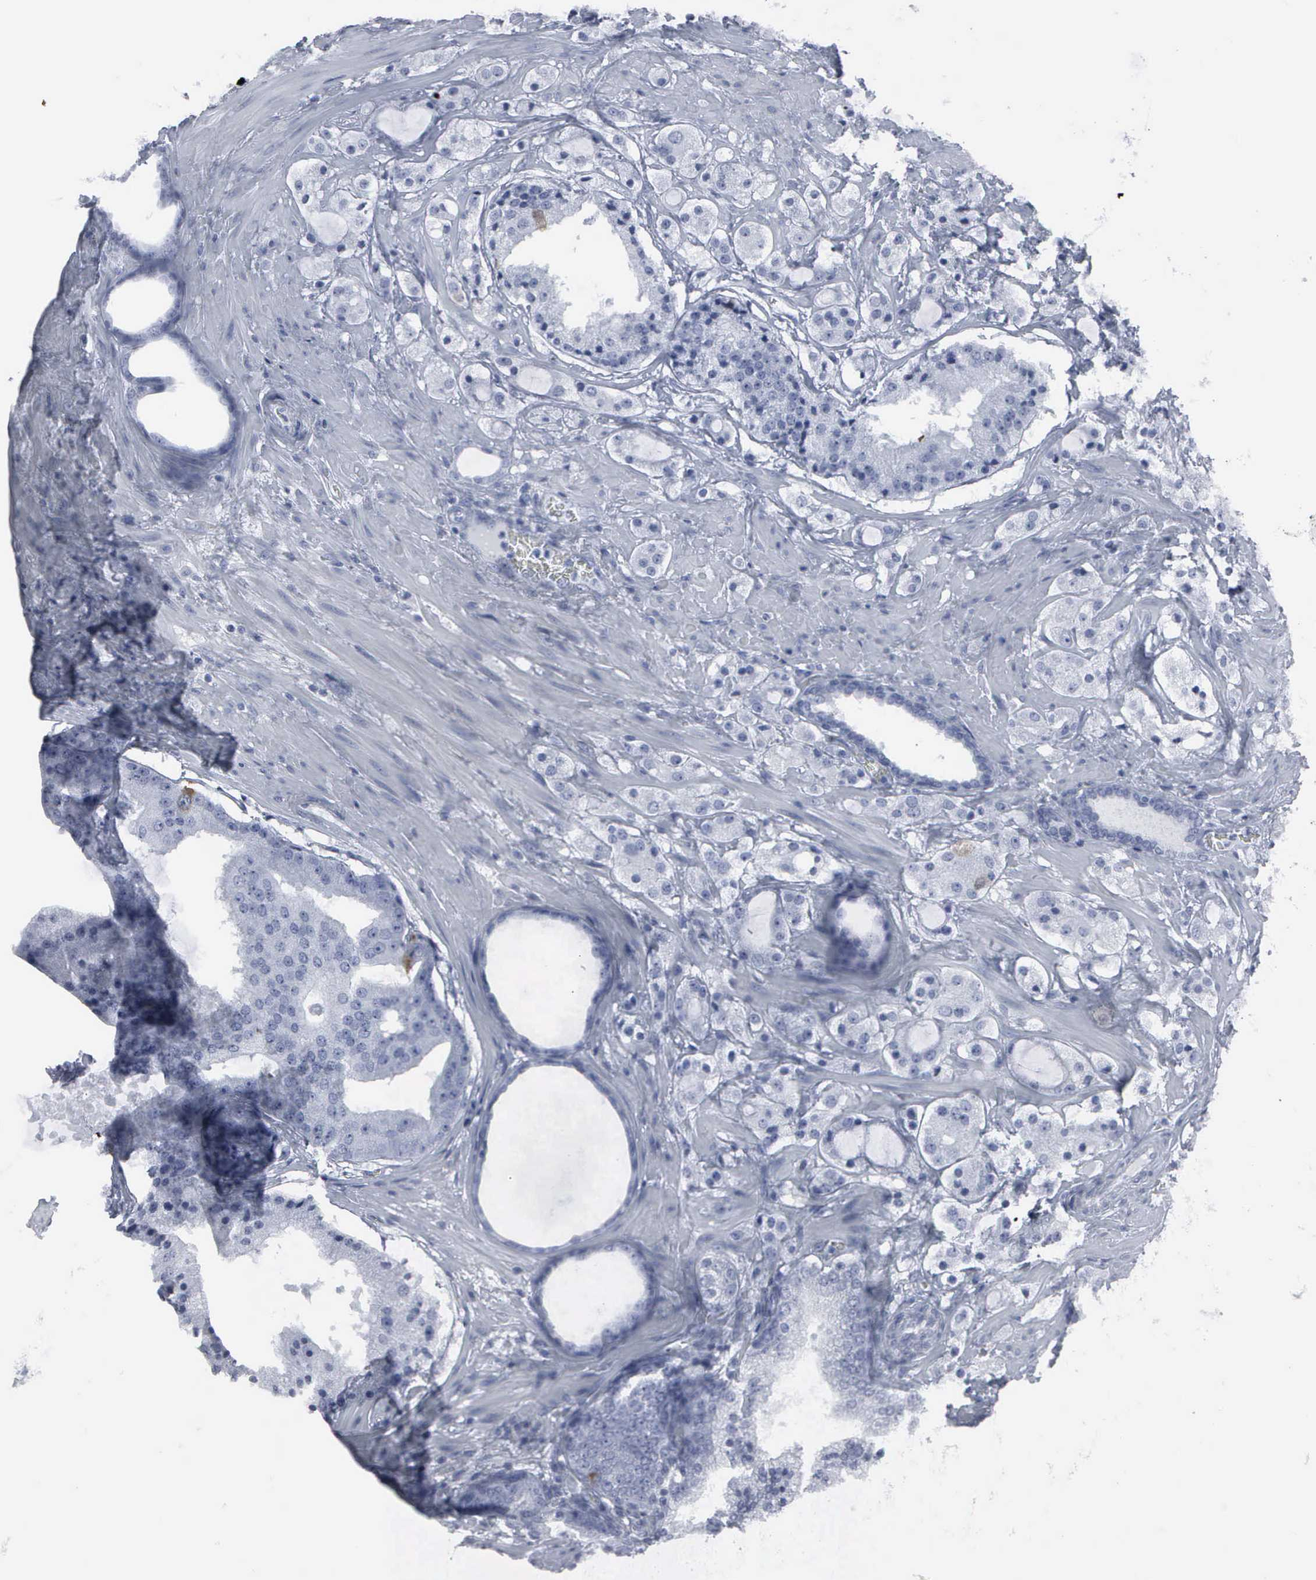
{"staining": {"intensity": "negative", "quantity": "none", "location": "none"}, "tissue": "prostate cancer", "cell_type": "Tumor cells", "image_type": "cancer", "snomed": [{"axis": "morphology", "description": "Adenocarcinoma, High grade"}, {"axis": "topography", "description": "Prostate"}], "caption": "Immunohistochemistry (IHC) image of neoplastic tissue: adenocarcinoma (high-grade) (prostate) stained with DAB (3,3'-diaminobenzidine) shows no significant protein staining in tumor cells. Brightfield microscopy of immunohistochemistry stained with DAB (3,3'-diaminobenzidine) (brown) and hematoxylin (blue), captured at high magnification.", "gene": "CCNB1", "patient": {"sex": "male", "age": 68}}